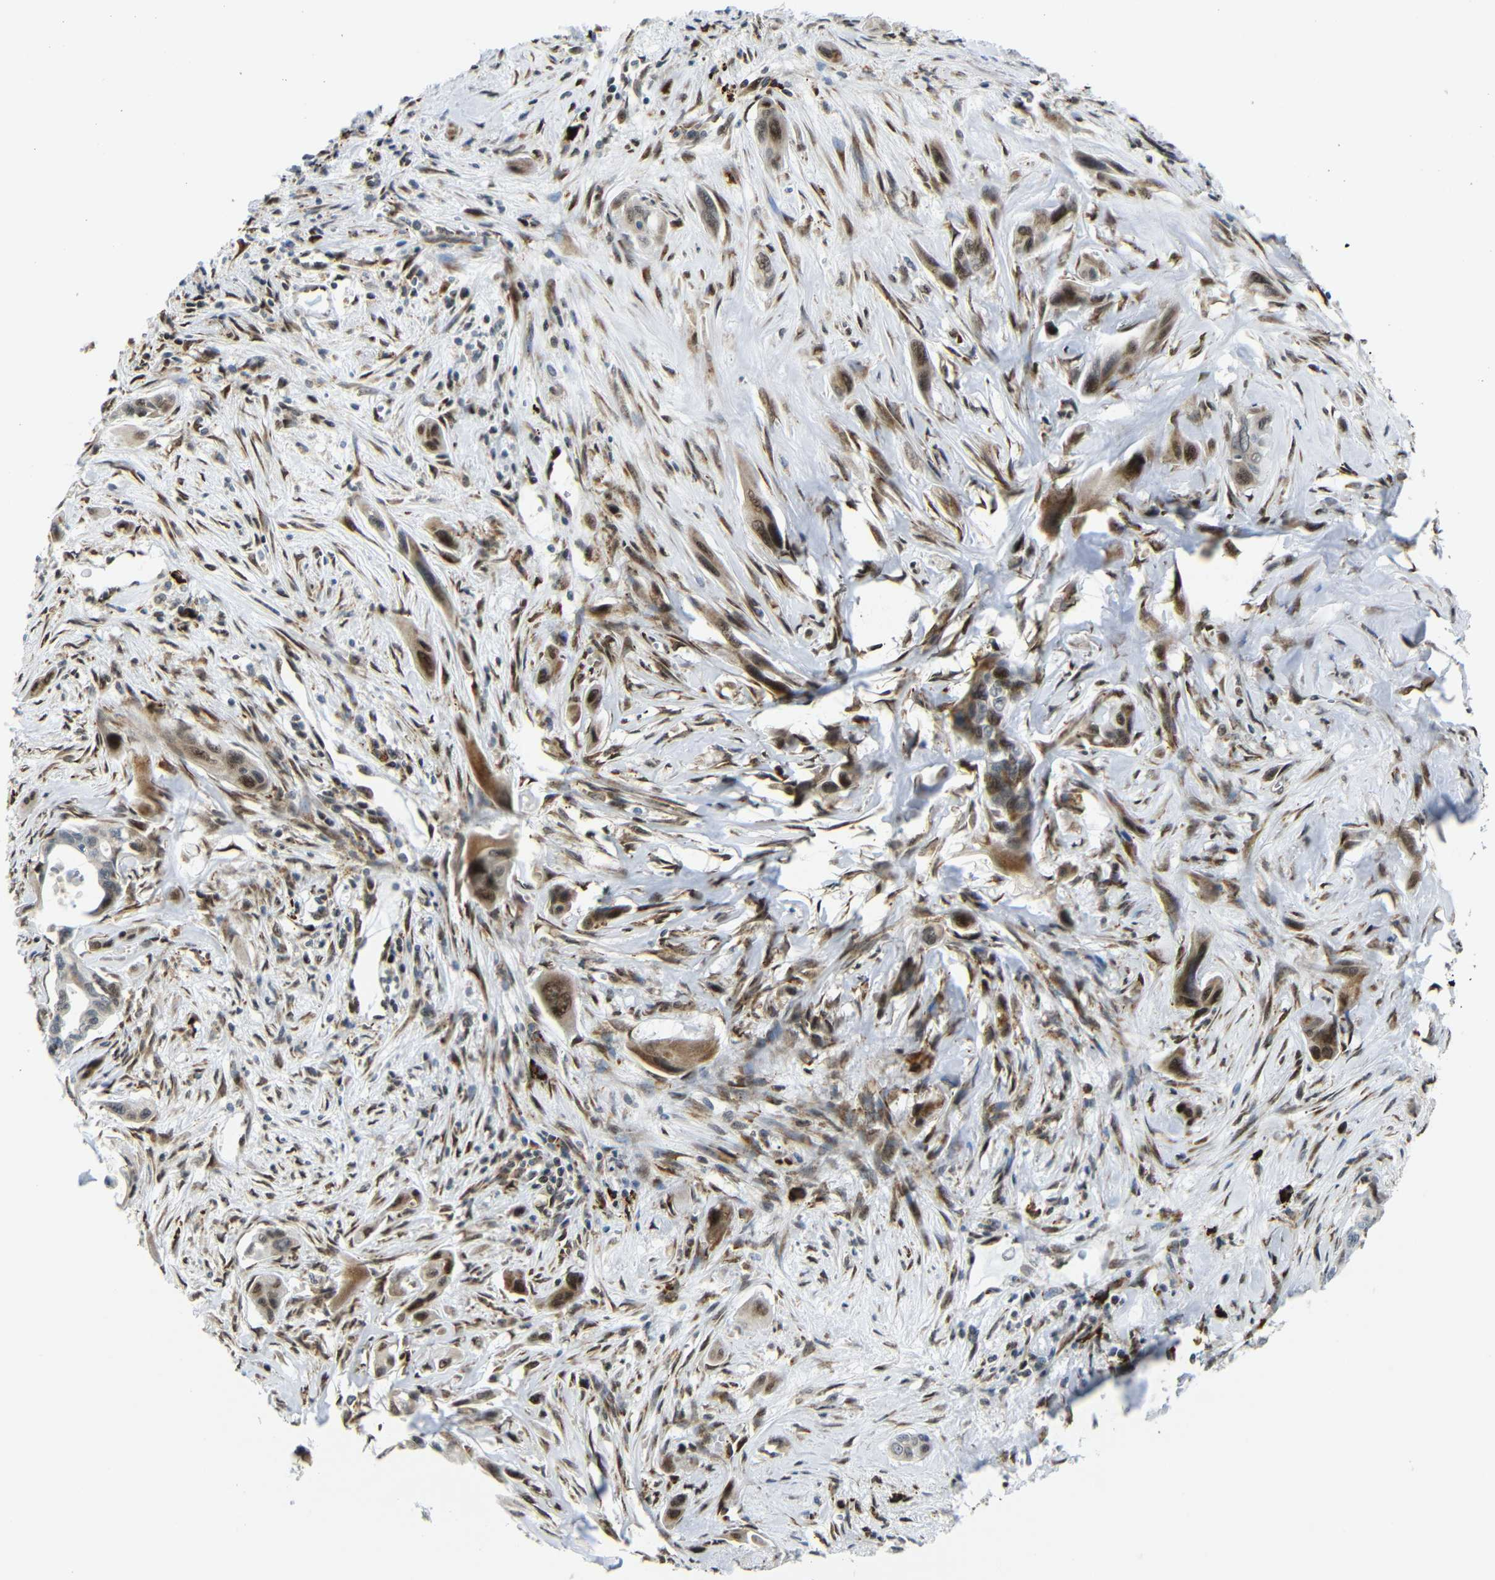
{"staining": {"intensity": "weak", "quantity": "25%-75%", "location": "cytoplasmic/membranous,nuclear"}, "tissue": "pancreatic cancer", "cell_type": "Tumor cells", "image_type": "cancer", "snomed": [{"axis": "morphology", "description": "Adenocarcinoma, NOS"}, {"axis": "topography", "description": "Pancreas"}], "caption": "Protein expression analysis of pancreatic cancer (adenocarcinoma) reveals weak cytoplasmic/membranous and nuclear staining in approximately 25%-75% of tumor cells. (DAB = brown stain, brightfield microscopy at high magnification).", "gene": "SPCS2", "patient": {"sex": "male", "age": 73}}